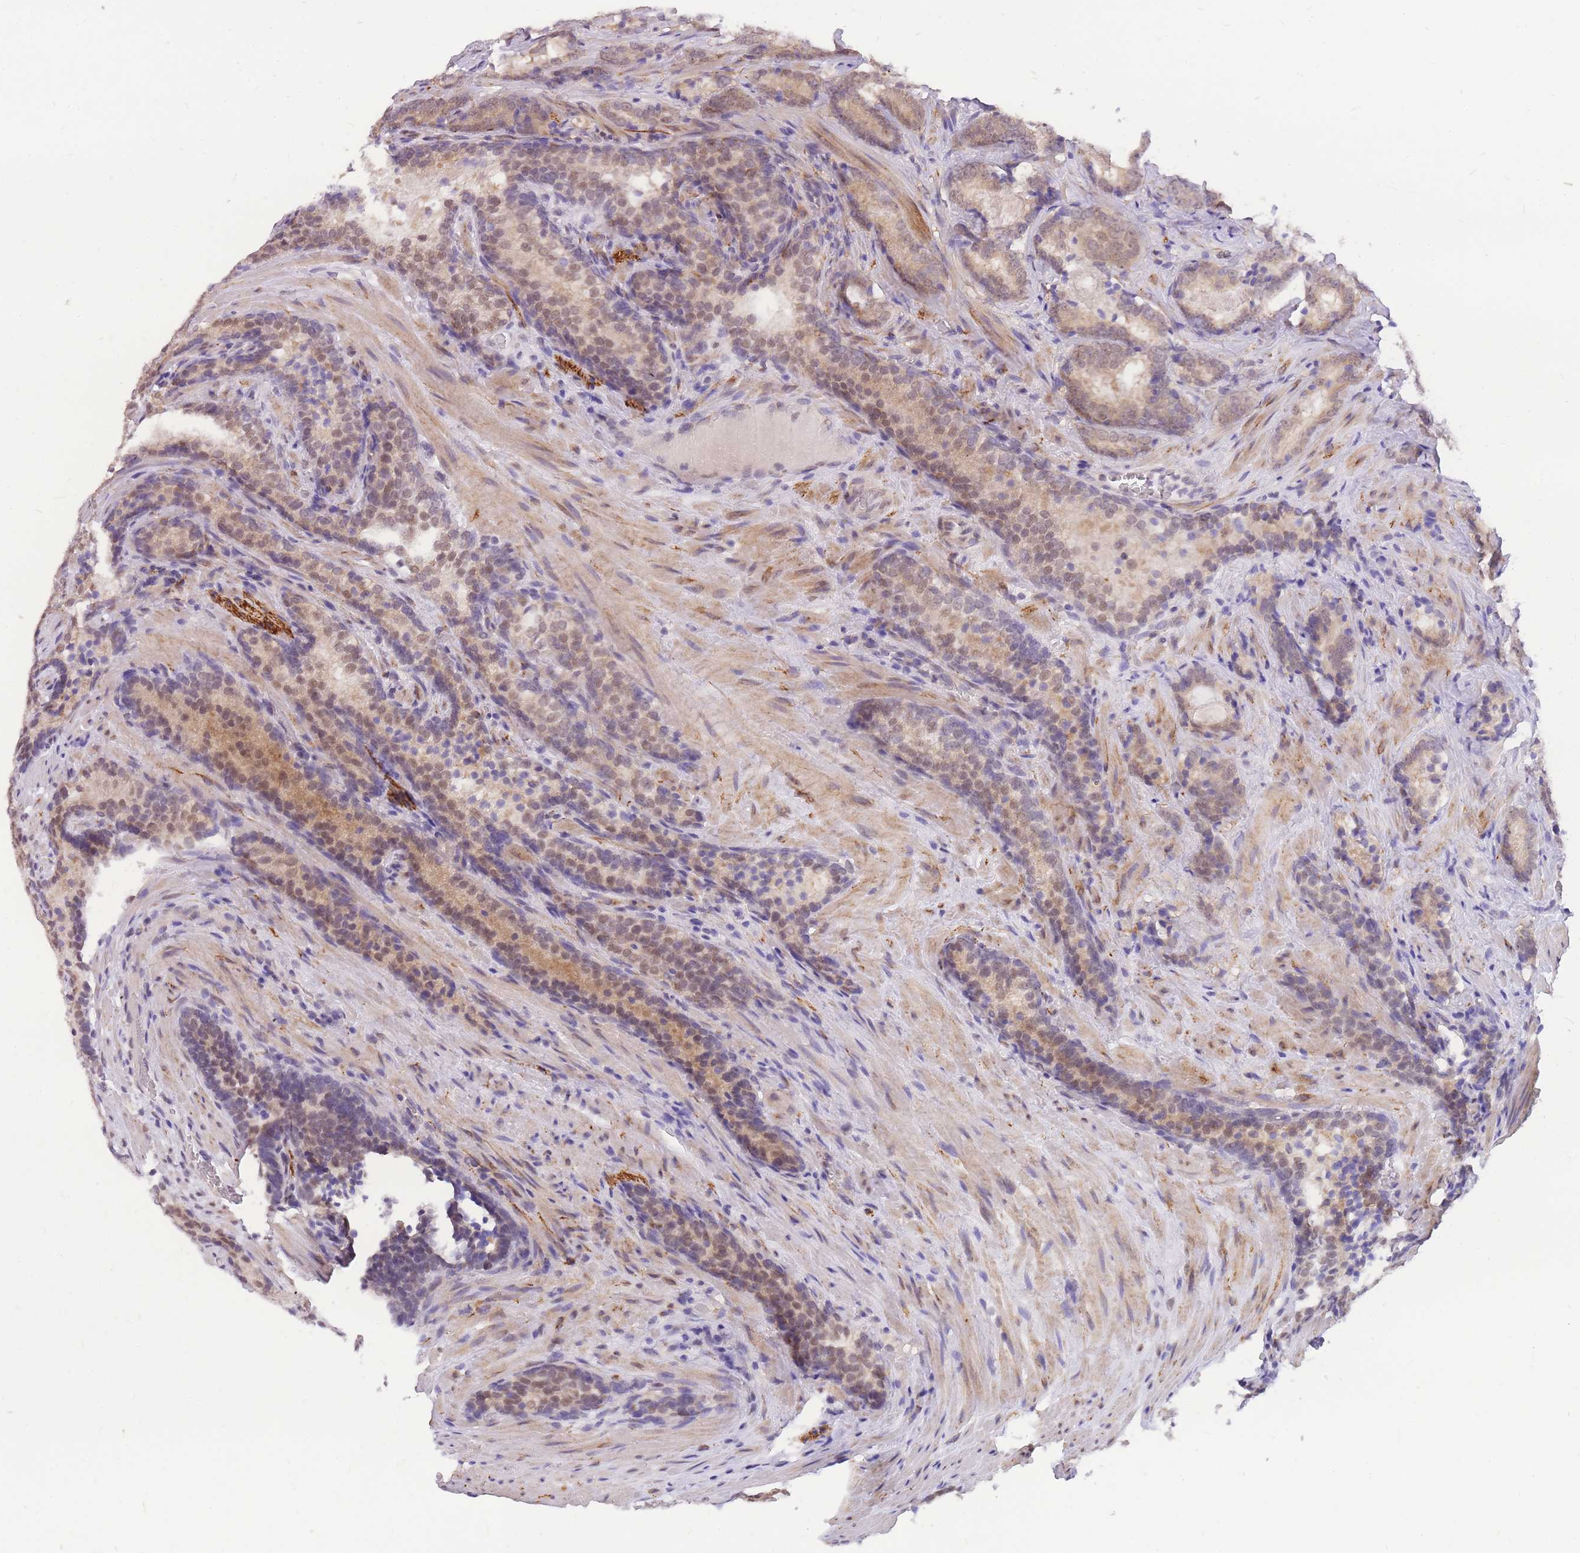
{"staining": {"intensity": "weak", "quantity": "25%-75%", "location": "cytoplasmic/membranous,nuclear"}, "tissue": "prostate cancer", "cell_type": "Tumor cells", "image_type": "cancer", "snomed": [{"axis": "morphology", "description": "Adenocarcinoma, Low grade"}, {"axis": "topography", "description": "Prostate"}], "caption": "Immunohistochemistry (IHC) (DAB) staining of human prostate cancer (adenocarcinoma (low-grade)) demonstrates weak cytoplasmic/membranous and nuclear protein expression in about 25%-75% of tumor cells.", "gene": "S100PBP", "patient": {"sex": "male", "age": 58}}